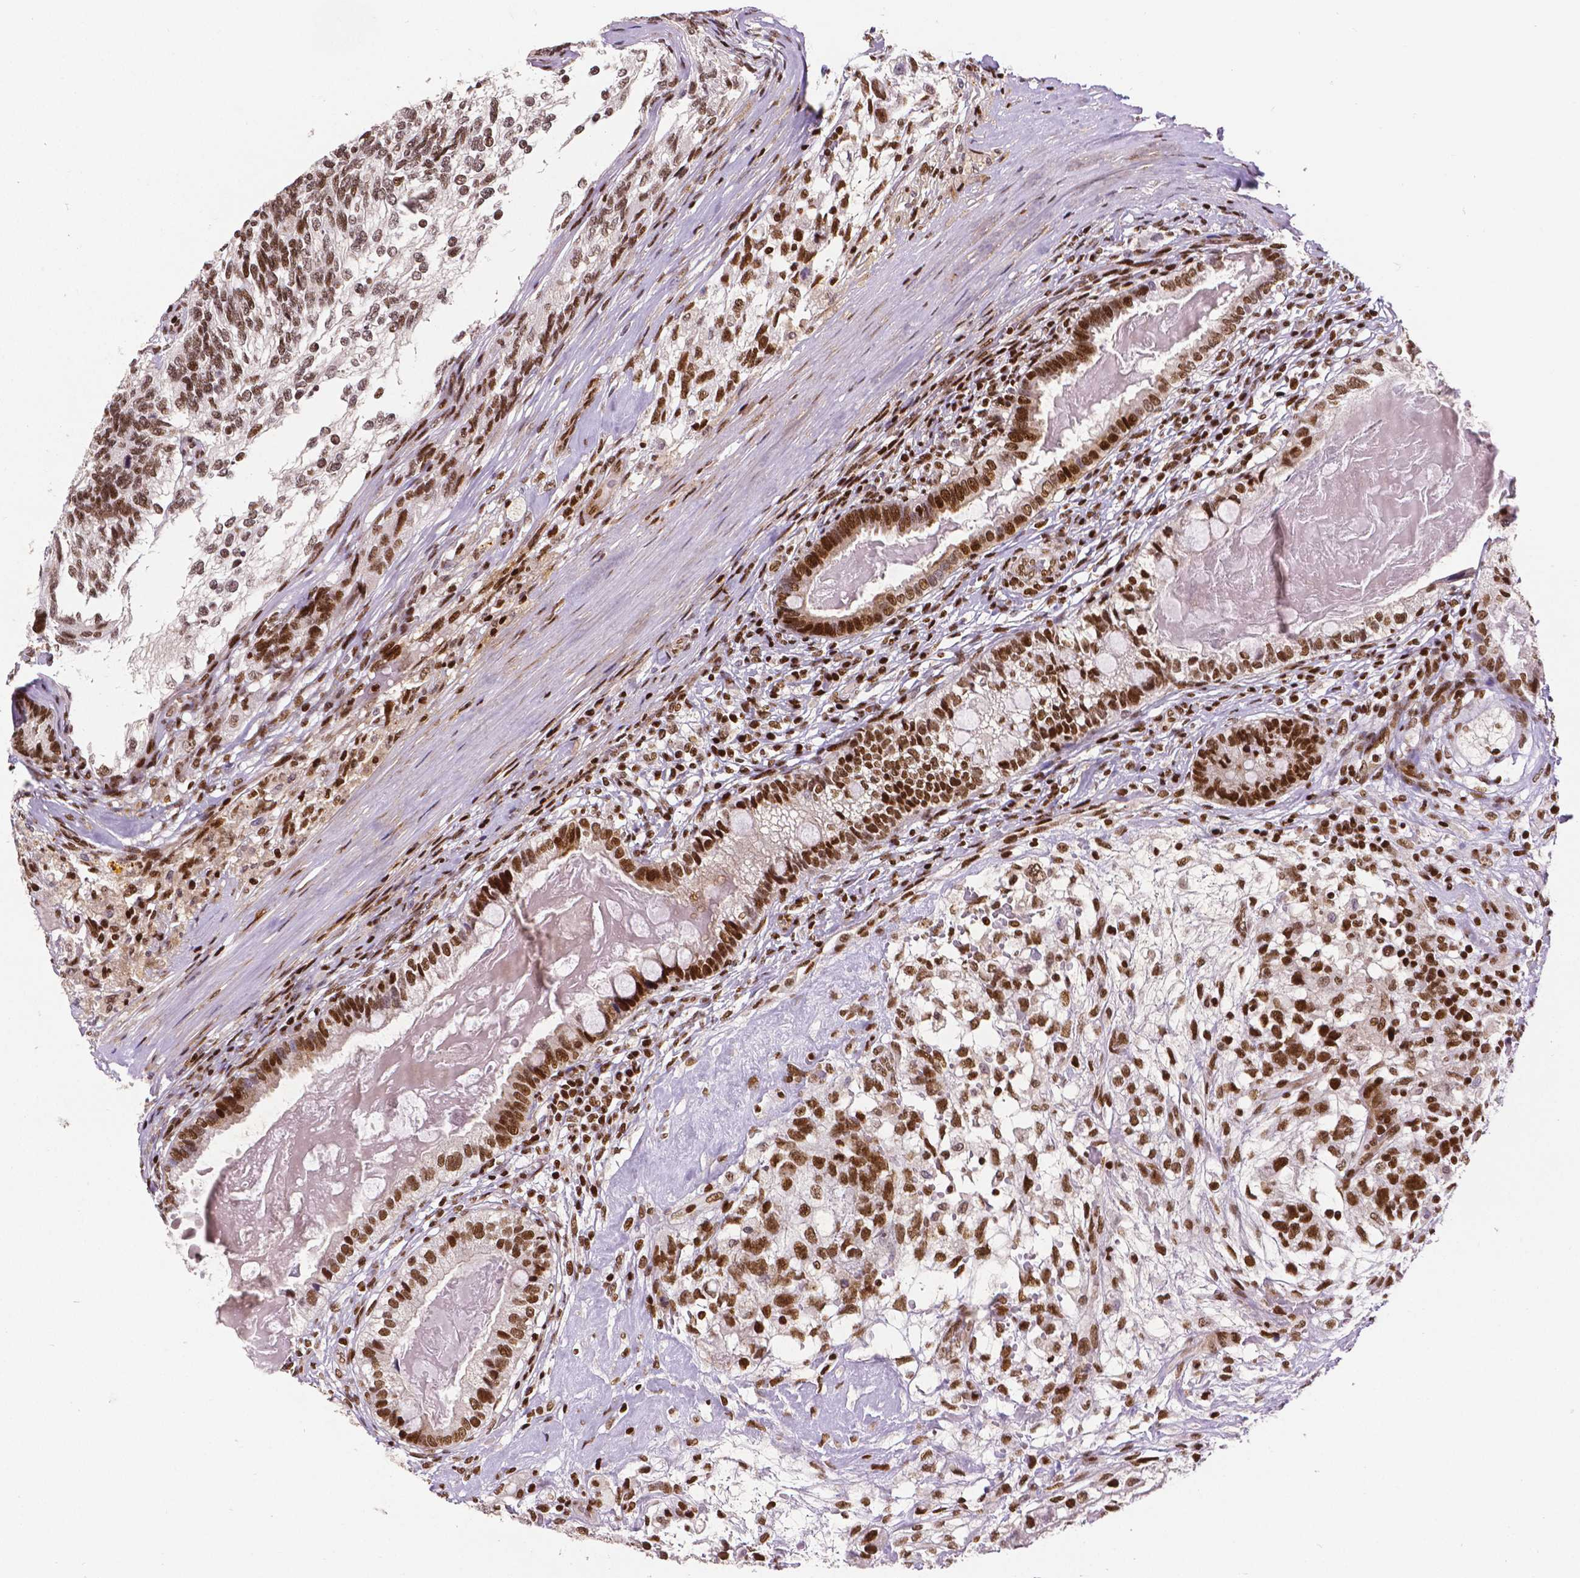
{"staining": {"intensity": "moderate", "quantity": ">75%", "location": "nuclear"}, "tissue": "testis cancer", "cell_type": "Tumor cells", "image_type": "cancer", "snomed": [{"axis": "morphology", "description": "Seminoma, NOS"}, {"axis": "morphology", "description": "Carcinoma, Embryonal, NOS"}, {"axis": "topography", "description": "Testis"}], "caption": "Testis seminoma was stained to show a protein in brown. There is medium levels of moderate nuclear positivity in approximately >75% of tumor cells.", "gene": "CTCF", "patient": {"sex": "male", "age": 41}}